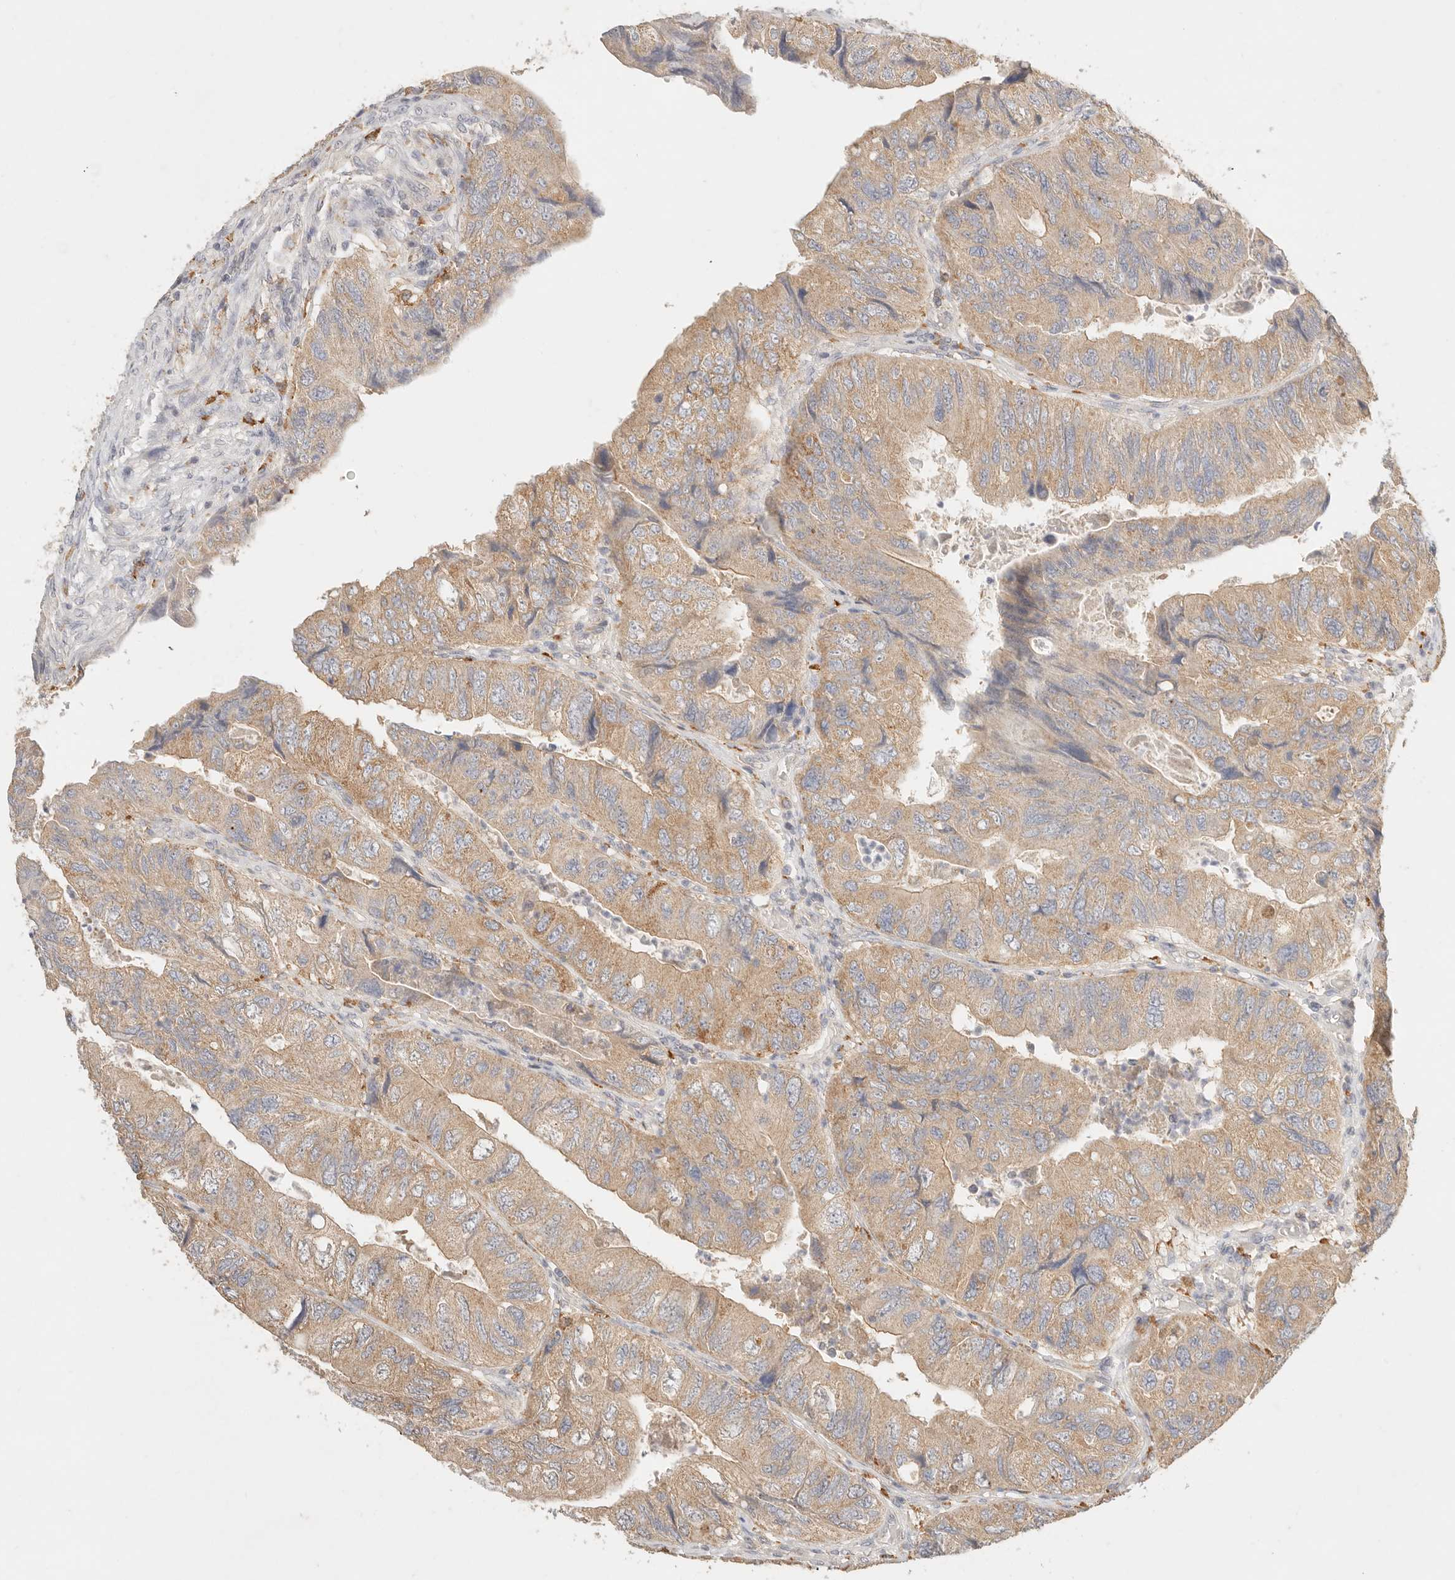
{"staining": {"intensity": "weak", "quantity": ">75%", "location": "cytoplasmic/membranous"}, "tissue": "colorectal cancer", "cell_type": "Tumor cells", "image_type": "cancer", "snomed": [{"axis": "morphology", "description": "Adenocarcinoma, NOS"}, {"axis": "topography", "description": "Rectum"}], "caption": "Colorectal cancer tissue demonstrates weak cytoplasmic/membranous staining in approximately >75% of tumor cells", "gene": "HK2", "patient": {"sex": "male", "age": 63}}